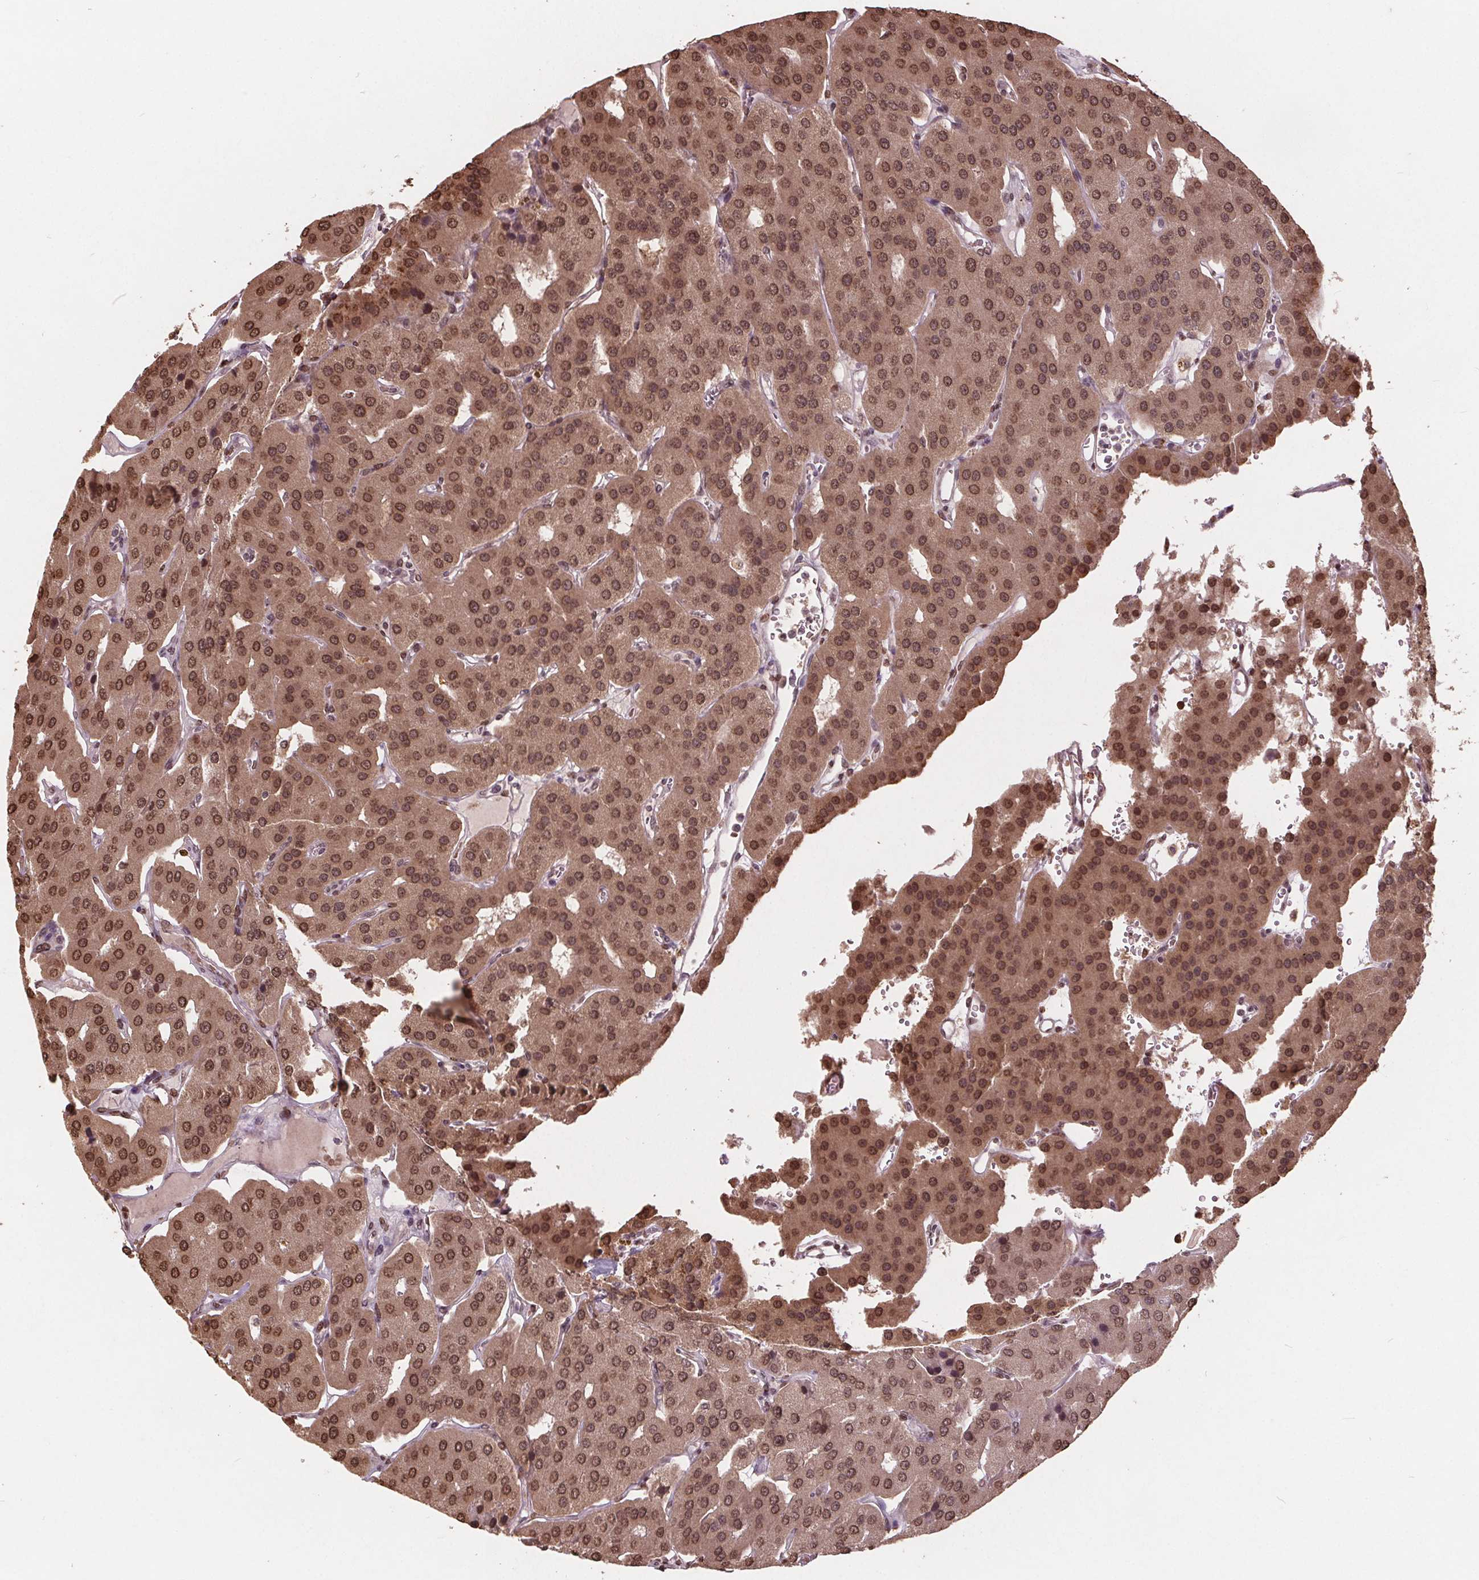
{"staining": {"intensity": "moderate", "quantity": ">75%", "location": "nuclear"}, "tissue": "parathyroid gland", "cell_type": "Glandular cells", "image_type": "normal", "snomed": [{"axis": "morphology", "description": "Normal tissue, NOS"}, {"axis": "morphology", "description": "Adenoma, NOS"}, {"axis": "topography", "description": "Parathyroid gland"}], "caption": "Parathyroid gland stained for a protein (brown) shows moderate nuclear positive expression in approximately >75% of glandular cells.", "gene": "HIF1AN", "patient": {"sex": "female", "age": 86}}